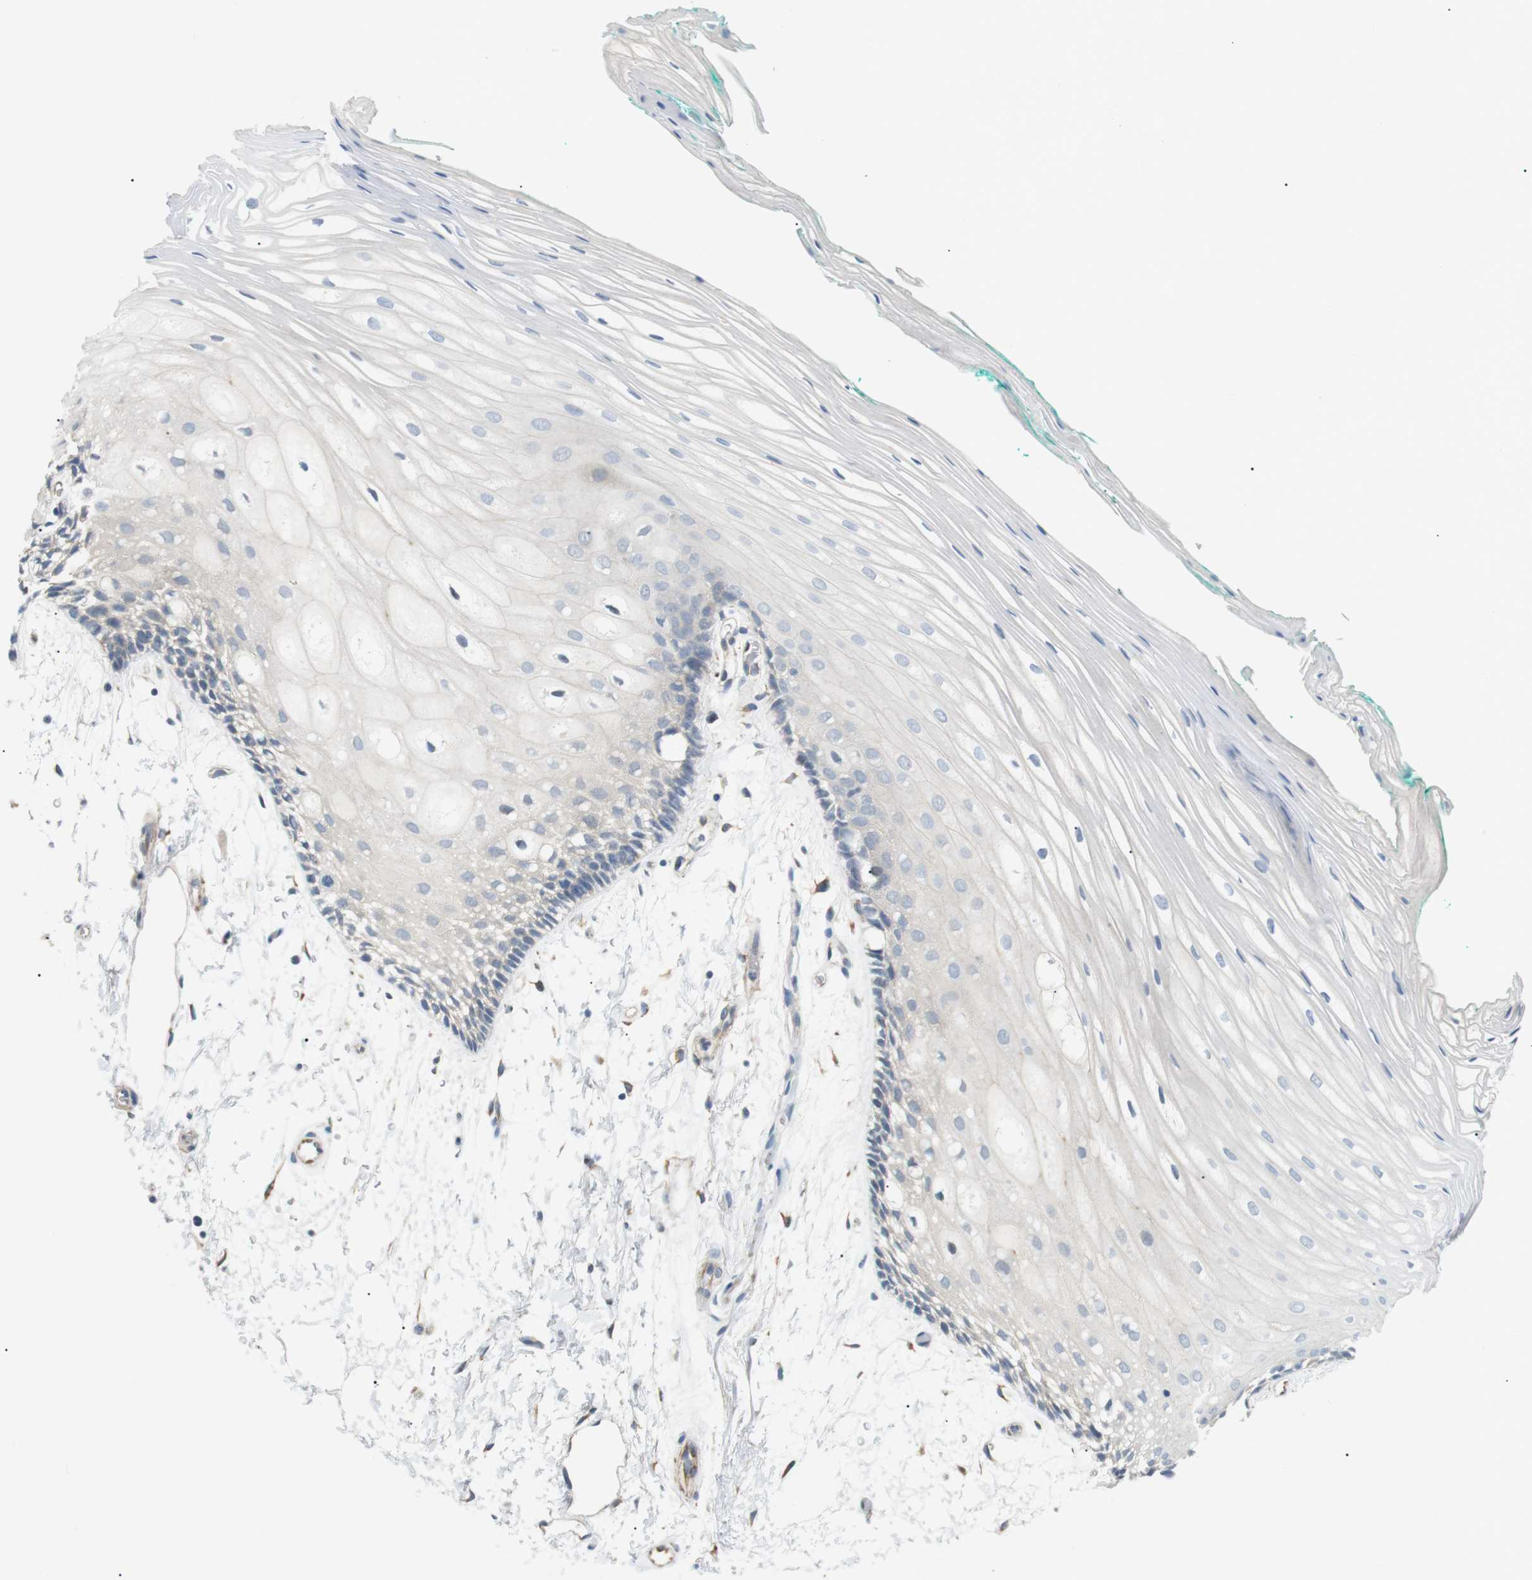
{"staining": {"intensity": "negative", "quantity": "none", "location": "none"}, "tissue": "oral mucosa", "cell_type": "Squamous epithelial cells", "image_type": "normal", "snomed": [{"axis": "morphology", "description": "Normal tissue, NOS"}, {"axis": "topography", "description": "Skeletal muscle"}, {"axis": "topography", "description": "Oral tissue"}, {"axis": "topography", "description": "Peripheral nerve tissue"}], "caption": "Immunohistochemical staining of normal oral mucosa displays no significant staining in squamous epithelial cells.", "gene": "MTARC2", "patient": {"sex": "female", "age": 84}}